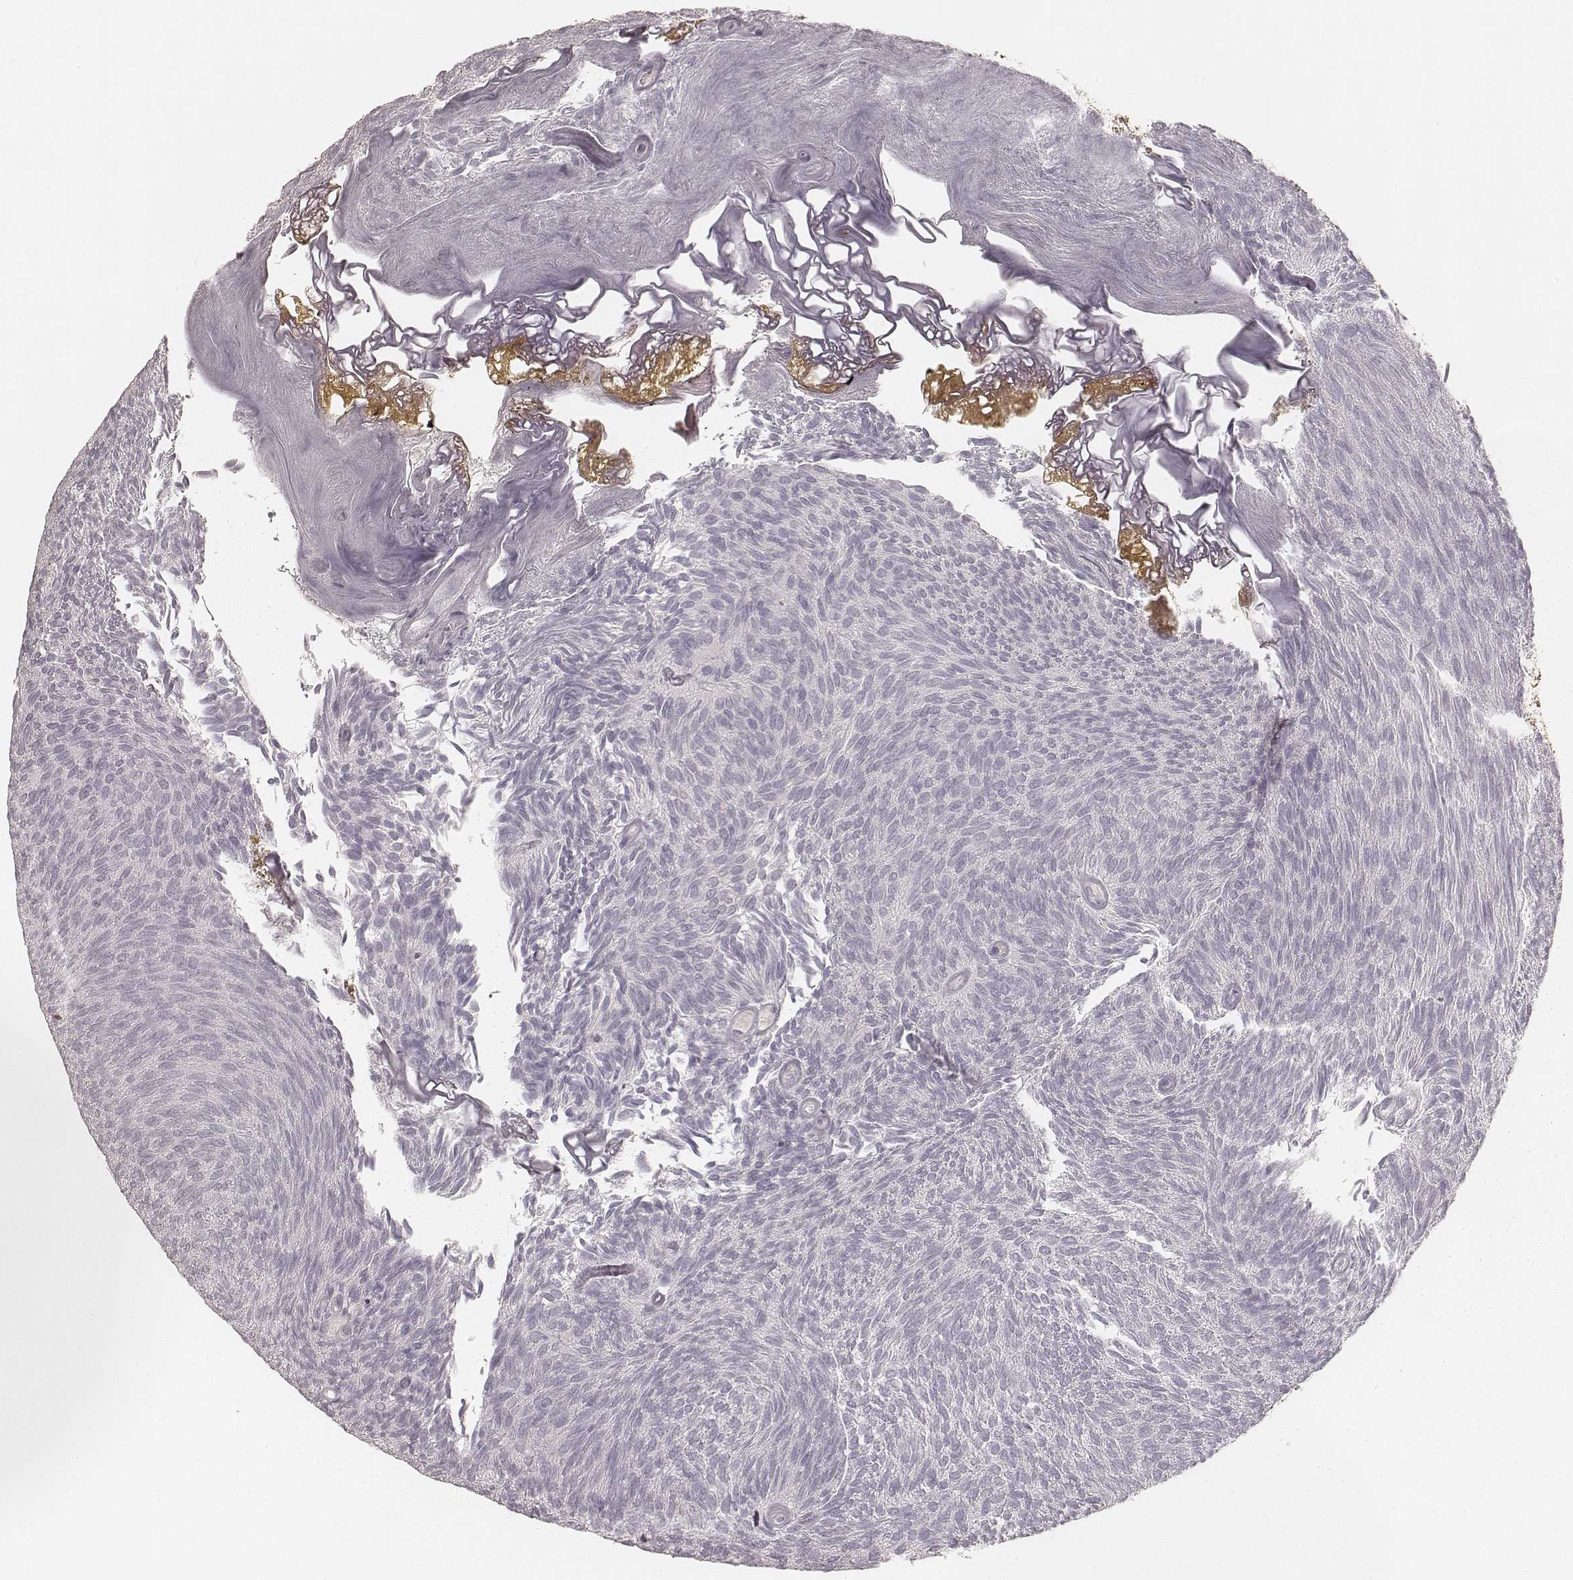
{"staining": {"intensity": "negative", "quantity": "none", "location": "none"}, "tissue": "urothelial cancer", "cell_type": "Tumor cells", "image_type": "cancer", "snomed": [{"axis": "morphology", "description": "Urothelial carcinoma, Low grade"}, {"axis": "topography", "description": "Urinary bladder"}], "caption": "Tumor cells are negative for brown protein staining in urothelial carcinoma (low-grade).", "gene": "CS", "patient": {"sex": "male", "age": 77}}